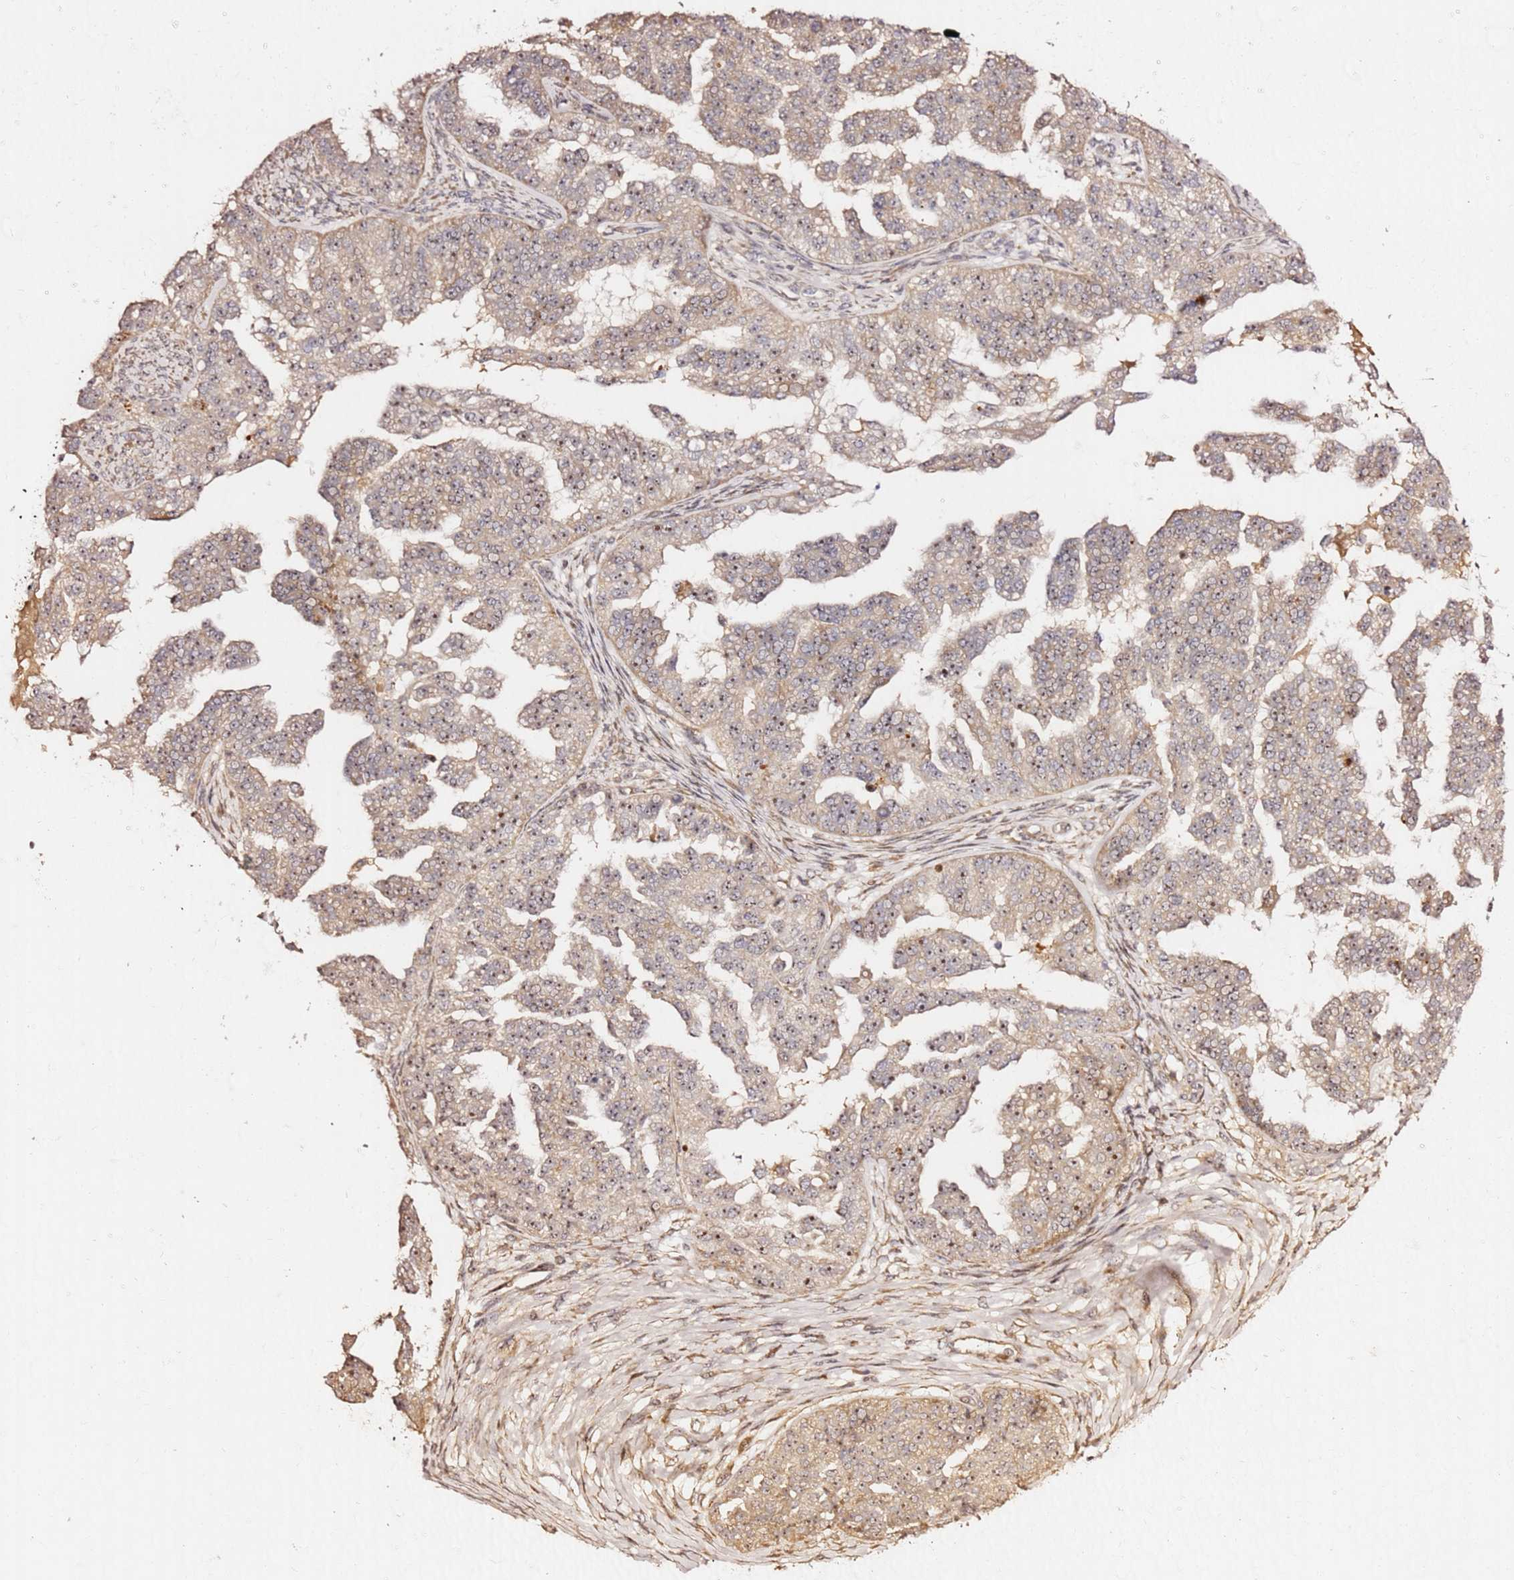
{"staining": {"intensity": "weak", "quantity": ">75%", "location": "cytoplasmic/membranous,nuclear"}, "tissue": "ovarian cancer", "cell_type": "Tumor cells", "image_type": "cancer", "snomed": [{"axis": "morphology", "description": "Cystadenocarcinoma, serous, NOS"}, {"axis": "topography", "description": "Ovary"}], "caption": "Immunohistochemistry (IHC) histopathology image of neoplastic tissue: human ovarian serous cystadenocarcinoma stained using immunohistochemistry (IHC) demonstrates low levels of weak protein expression localized specifically in the cytoplasmic/membranous and nuclear of tumor cells, appearing as a cytoplasmic/membranous and nuclear brown color.", "gene": "KIF25", "patient": {"sex": "female", "age": 58}}